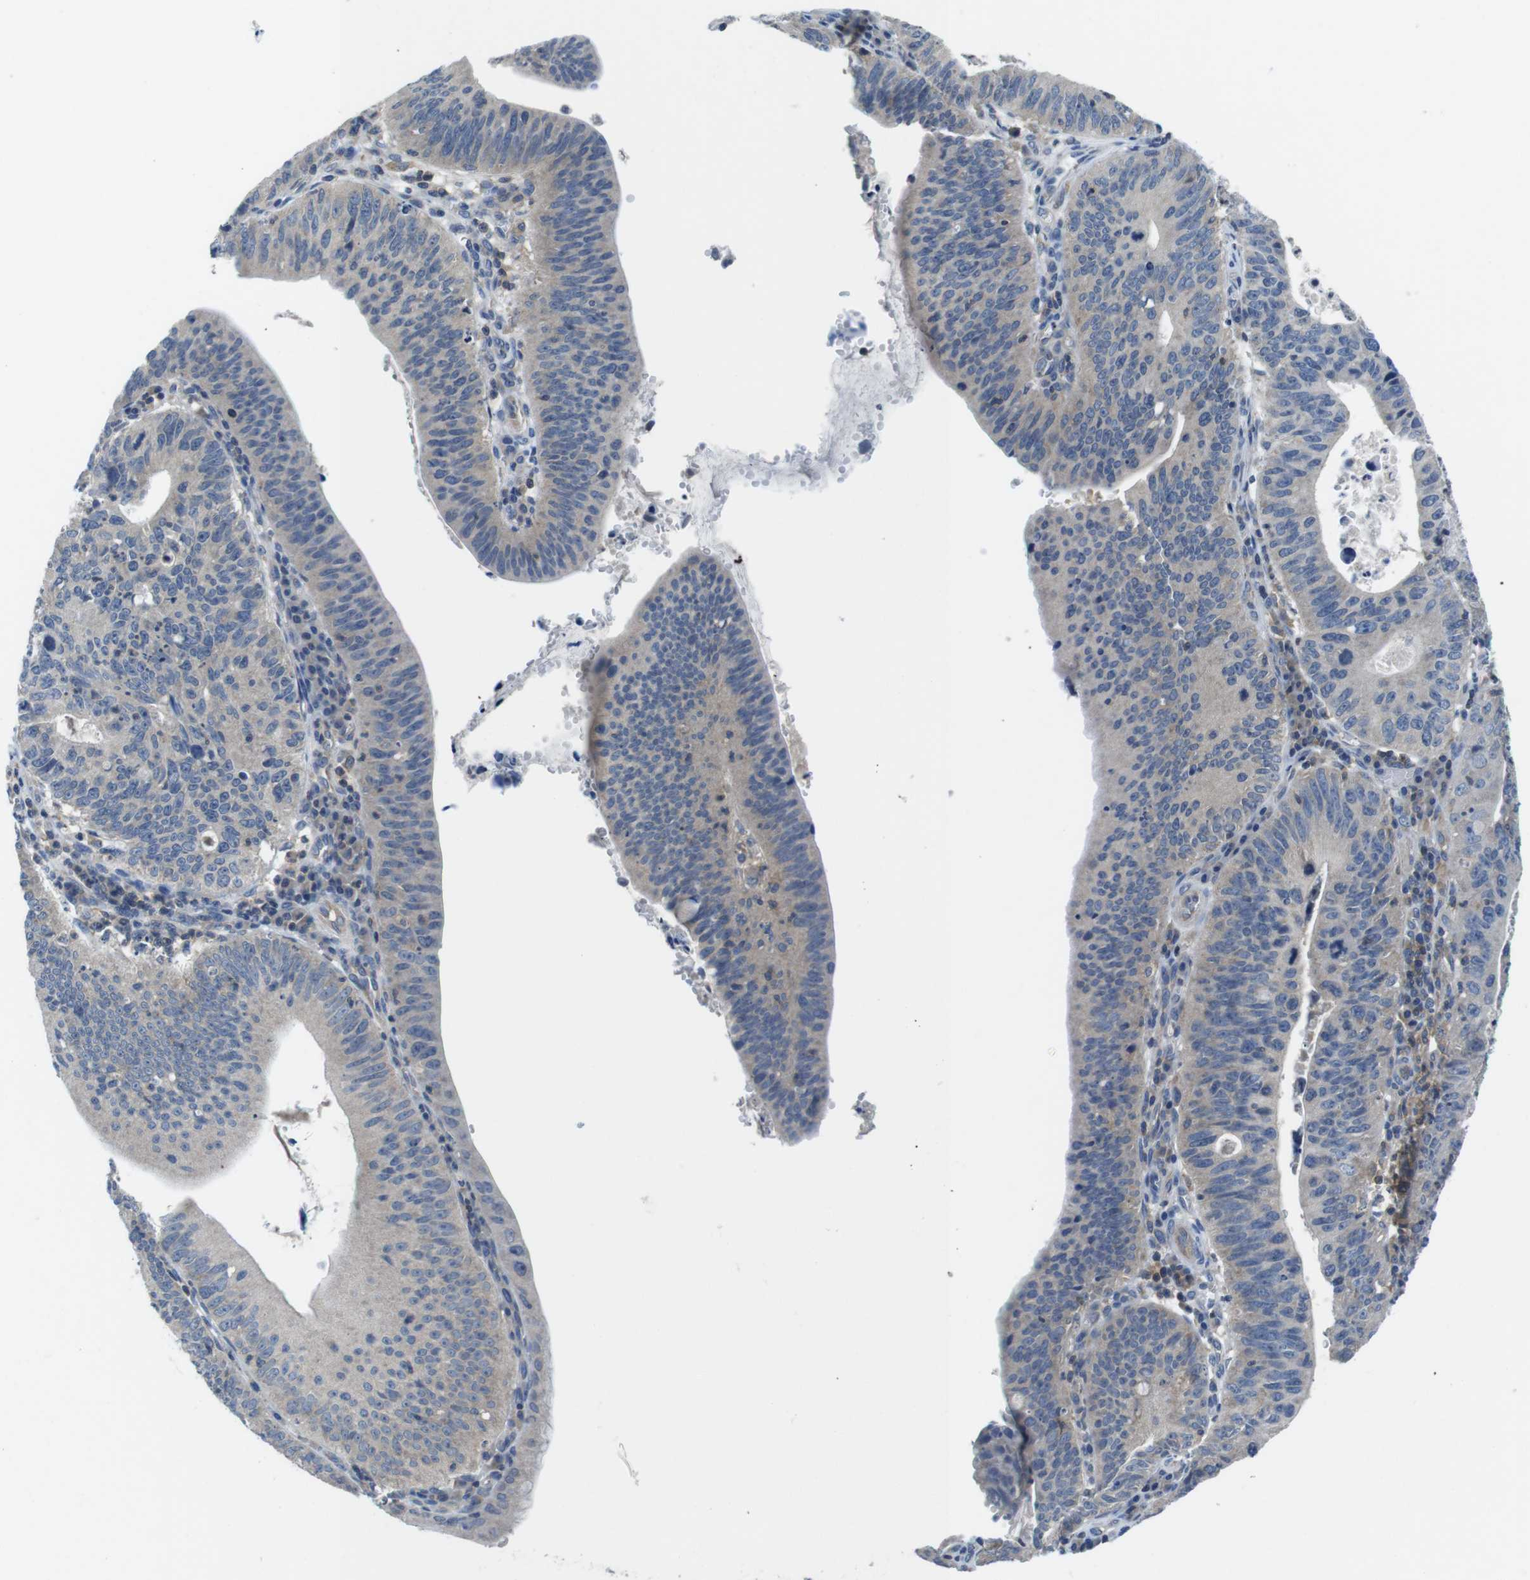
{"staining": {"intensity": "negative", "quantity": "none", "location": "none"}, "tissue": "stomach cancer", "cell_type": "Tumor cells", "image_type": "cancer", "snomed": [{"axis": "morphology", "description": "Adenocarcinoma, NOS"}, {"axis": "topography", "description": "Stomach"}], "caption": "Immunohistochemical staining of human stomach cancer (adenocarcinoma) shows no significant expression in tumor cells.", "gene": "PIK3CD", "patient": {"sex": "male", "age": 59}}